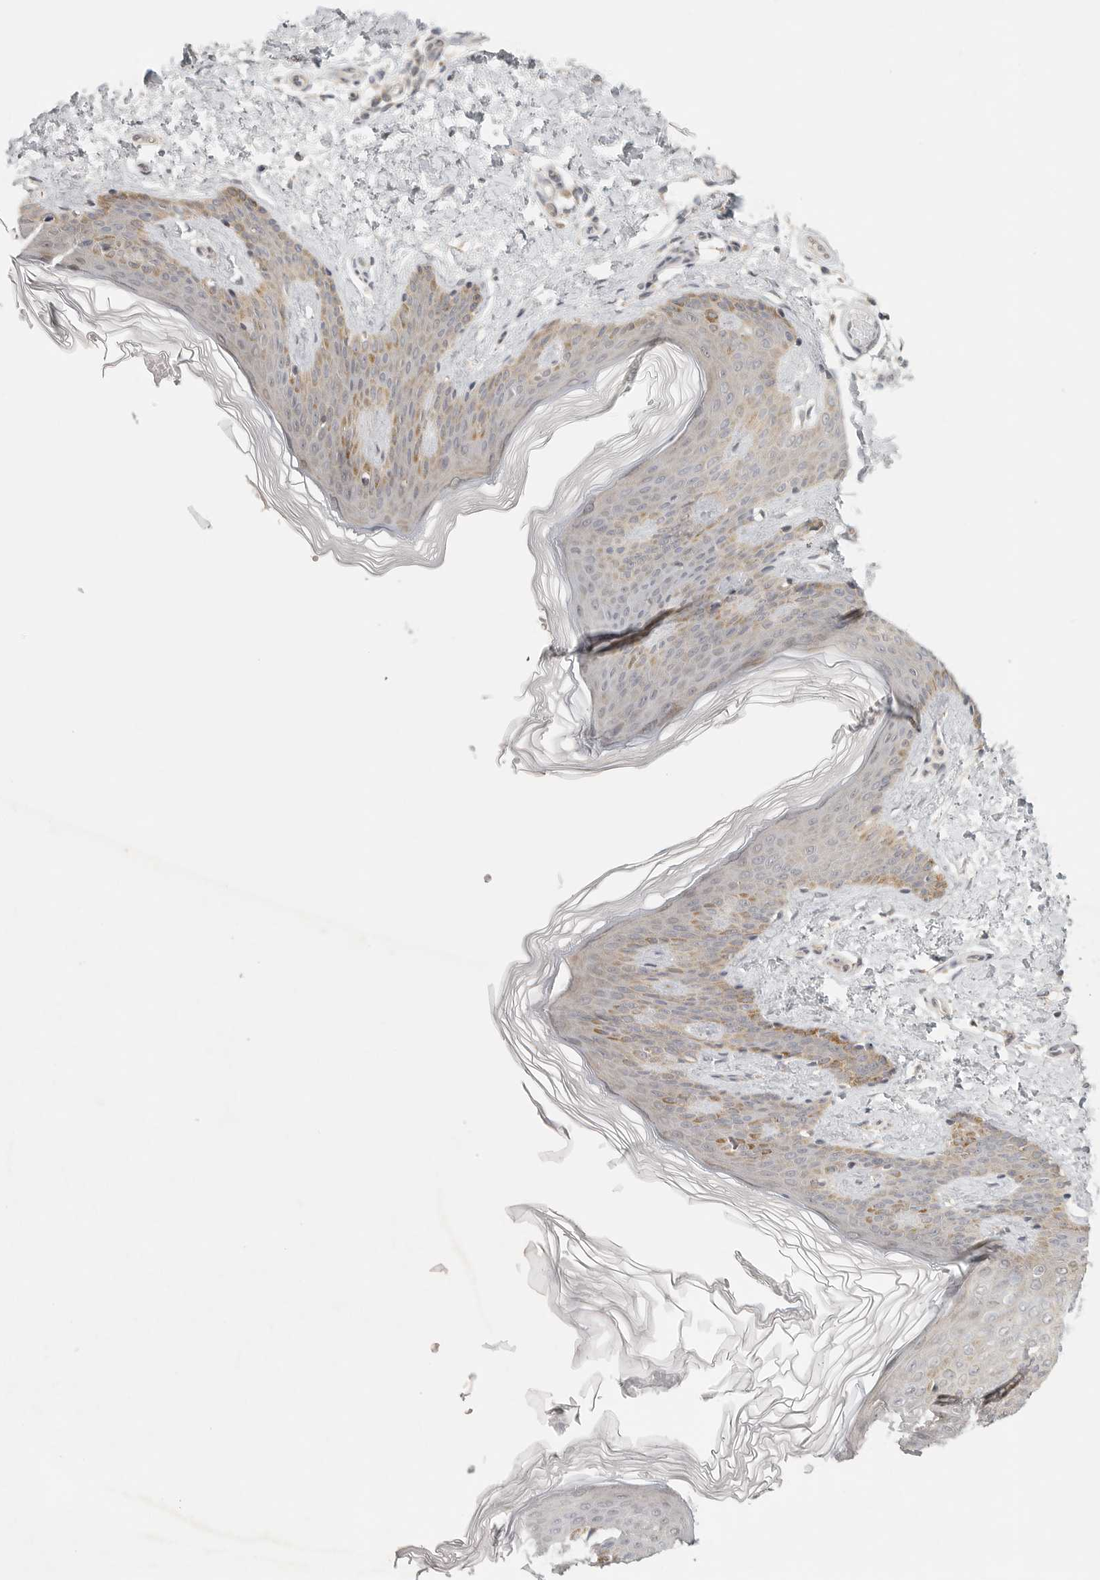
{"staining": {"intensity": "negative", "quantity": "none", "location": "none"}, "tissue": "skin", "cell_type": "Fibroblasts", "image_type": "normal", "snomed": [{"axis": "morphology", "description": "Normal tissue, NOS"}, {"axis": "morphology", "description": "Neoplasm, benign, NOS"}, {"axis": "topography", "description": "Skin"}, {"axis": "topography", "description": "Soft tissue"}], "caption": "IHC image of unremarkable skin: skin stained with DAB reveals no significant protein staining in fibroblasts.", "gene": "HDAC6", "patient": {"sex": "male", "age": 26}}